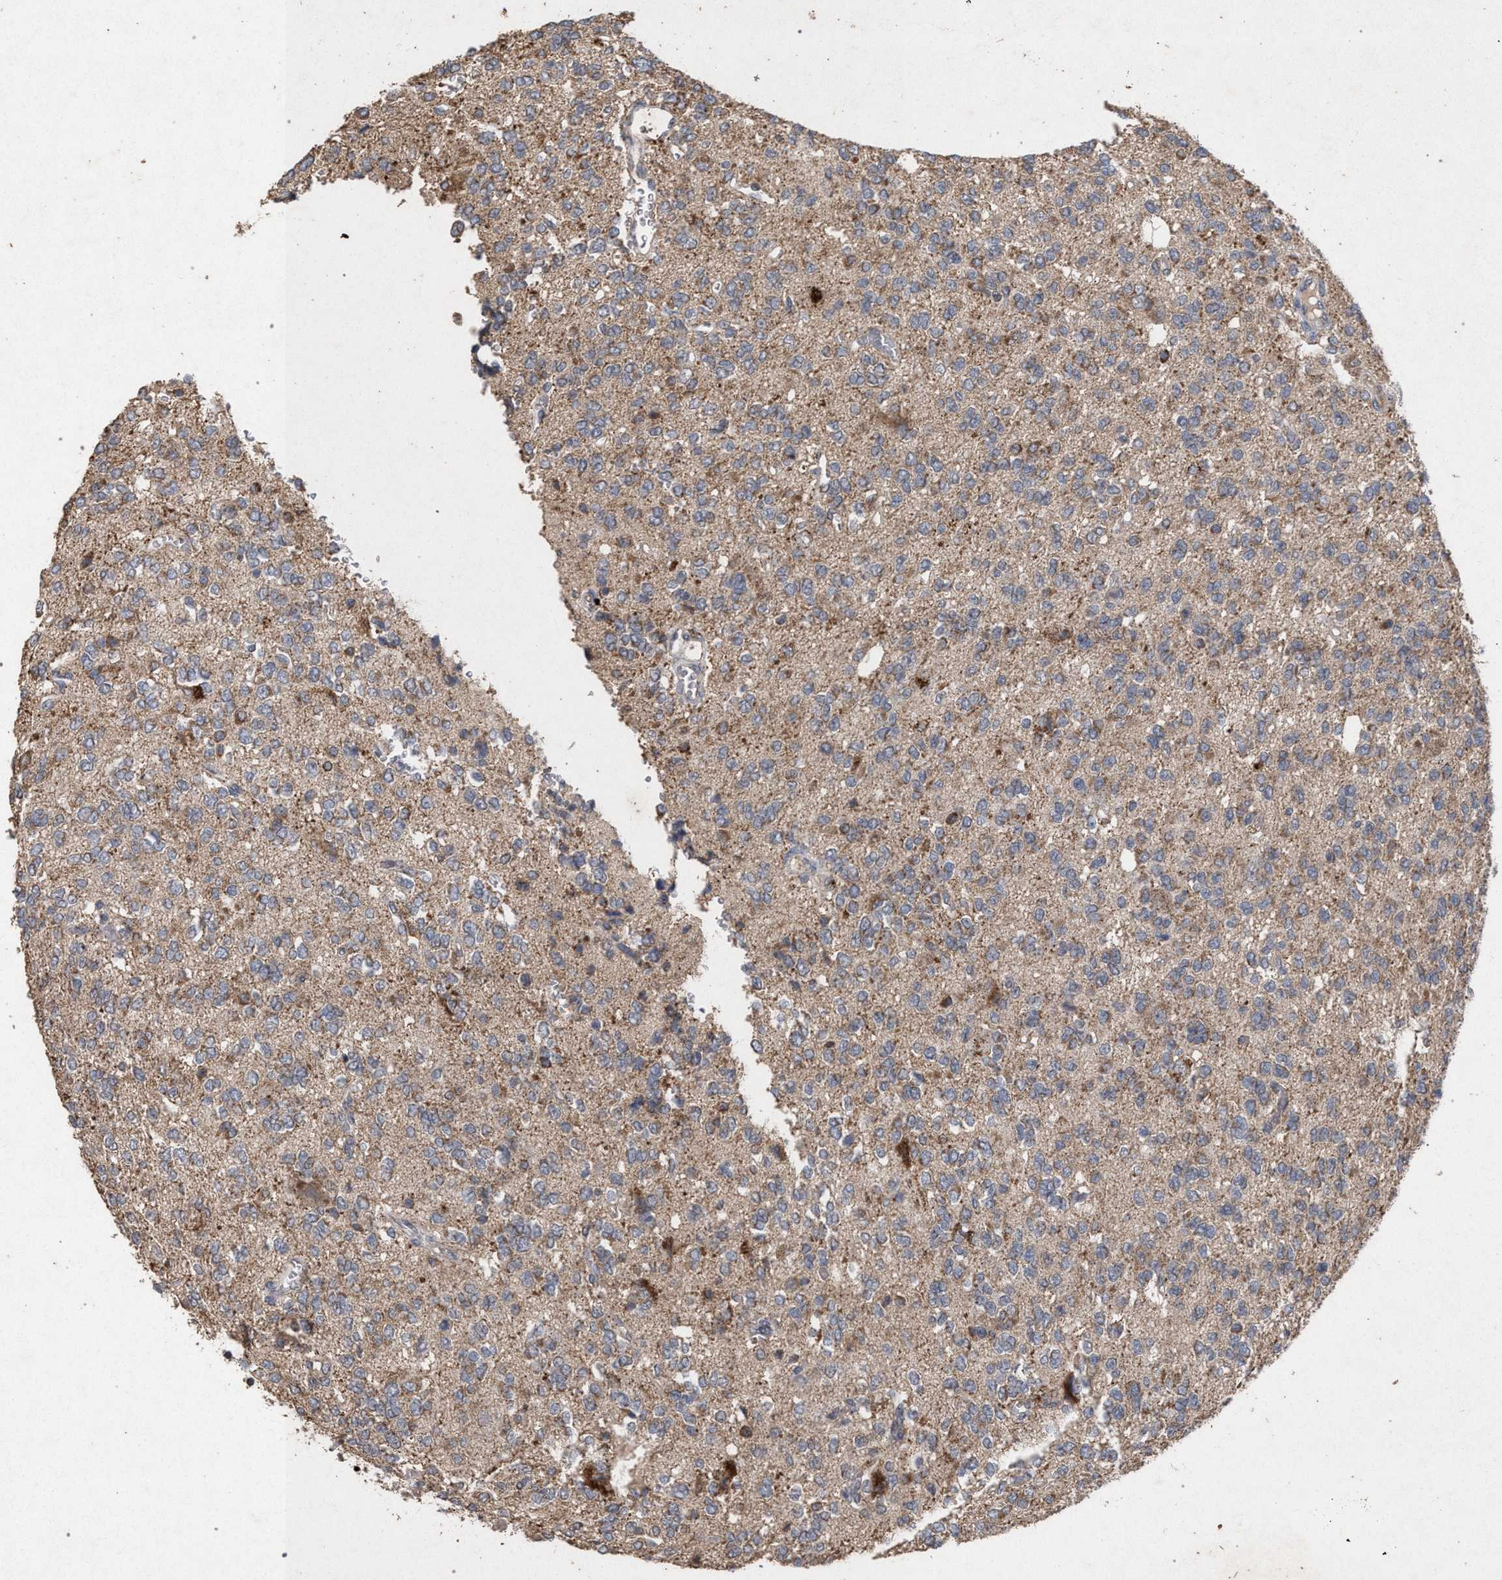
{"staining": {"intensity": "moderate", "quantity": "25%-75%", "location": "cytoplasmic/membranous"}, "tissue": "glioma", "cell_type": "Tumor cells", "image_type": "cancer", "snomed": [{"axis": "morphology", "description": "Glioma, malignant, Low grade"}, {"axis": "topography", "description": "Brain"}], "caption": "This is a photomicrograph of immunohistochemistry staining of malignant low-grade glioma, which shows moderate positivity in the cytoplasmic/membranous of tumor cells.", "gene": "PKD2L1", "patient": {"sex": "male", "age": 38}}